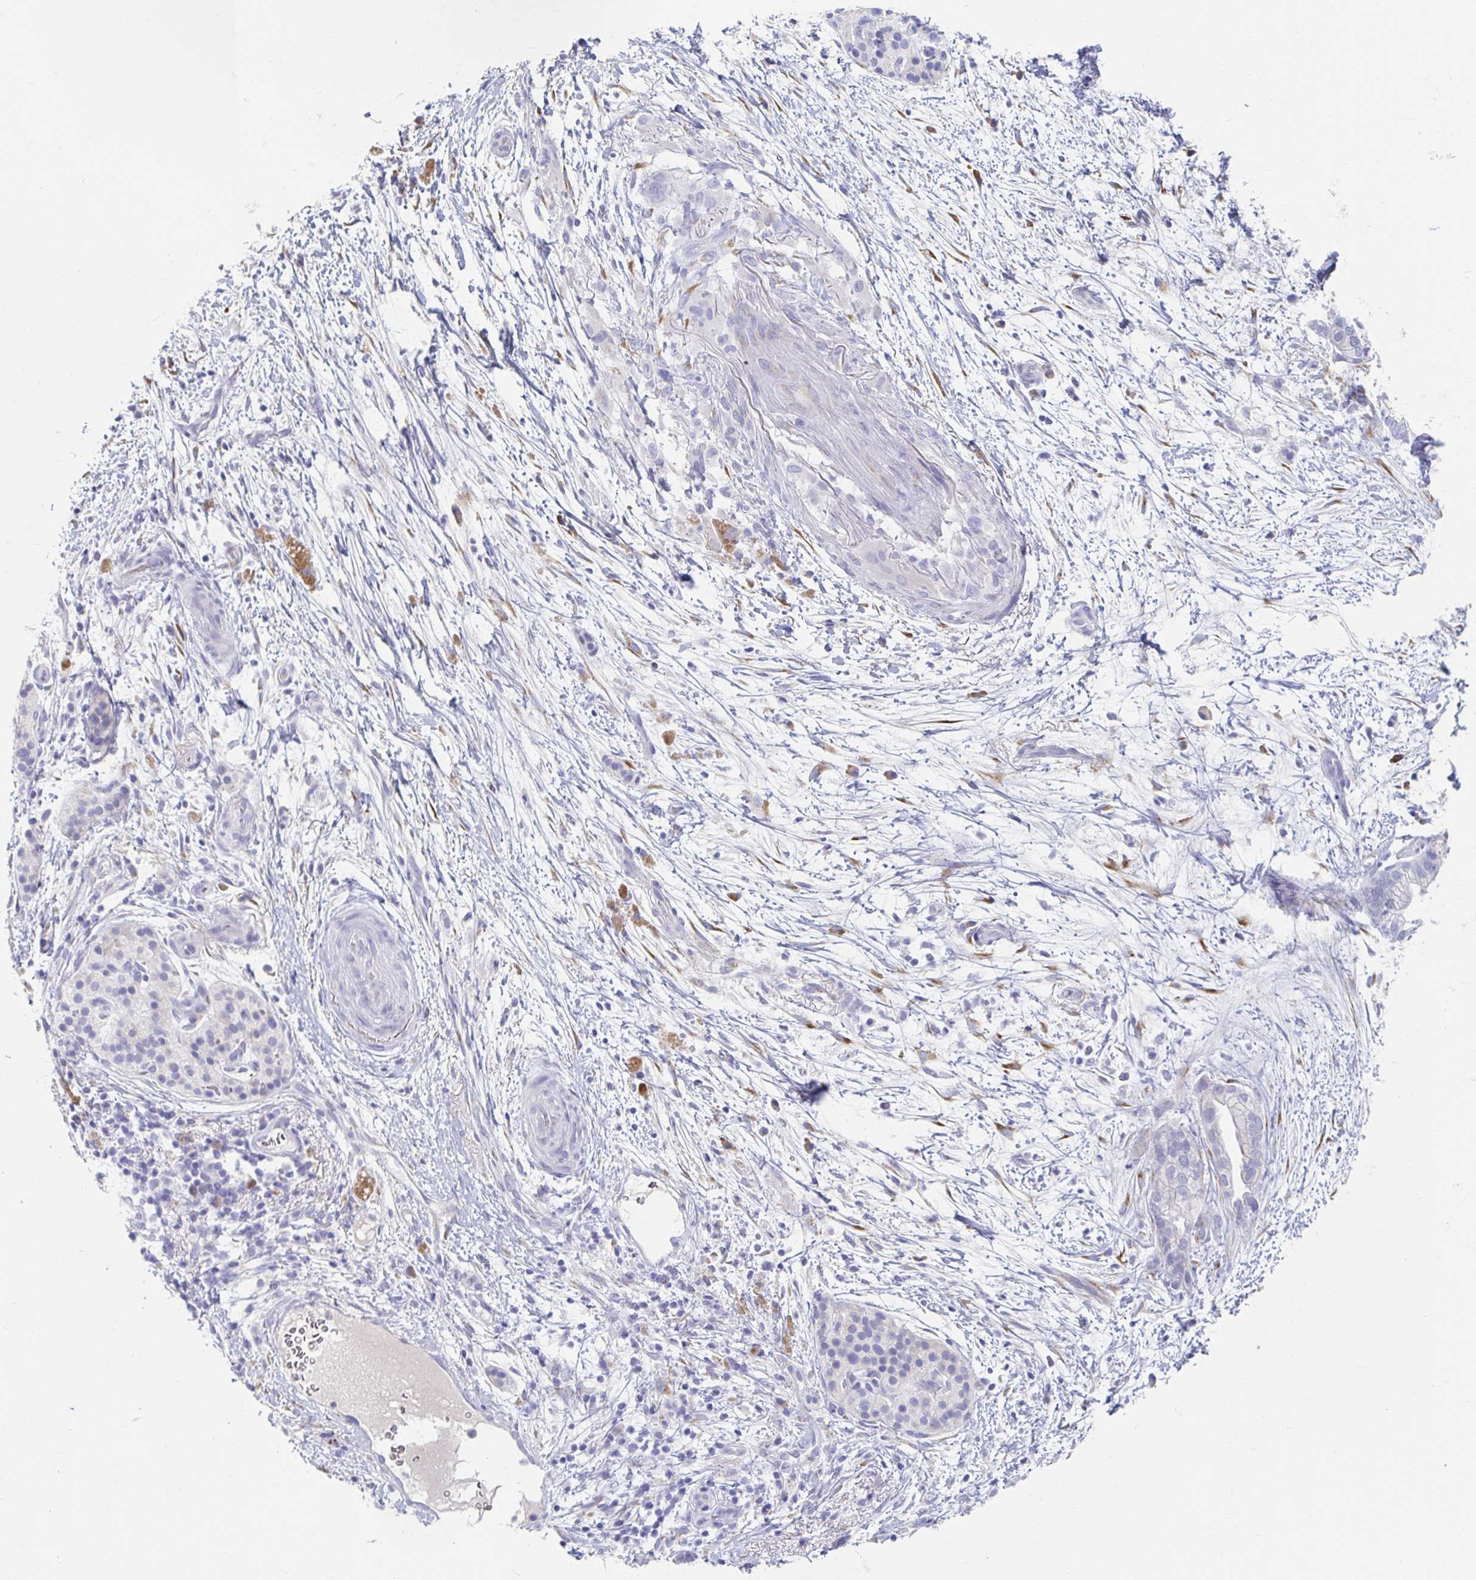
{"staining": {"intensity": "negative", "quantity": "none", "location": "none"}, "tissue": "pancreatic cancer", "cell_type": "Tumor cells", "image_type": "cancer", "snomed": [{"axis": "morphology", "description": "Adenocarcinoma, NOS"}, {"axis": "topography", "description": "Pancreas"}], "caption": "There is no significant expression in tumor cells of pancreatic cancer (adenocarcinoma).", "gene": "MYLK2", "patient": {"sex": "female", "age": 69}}